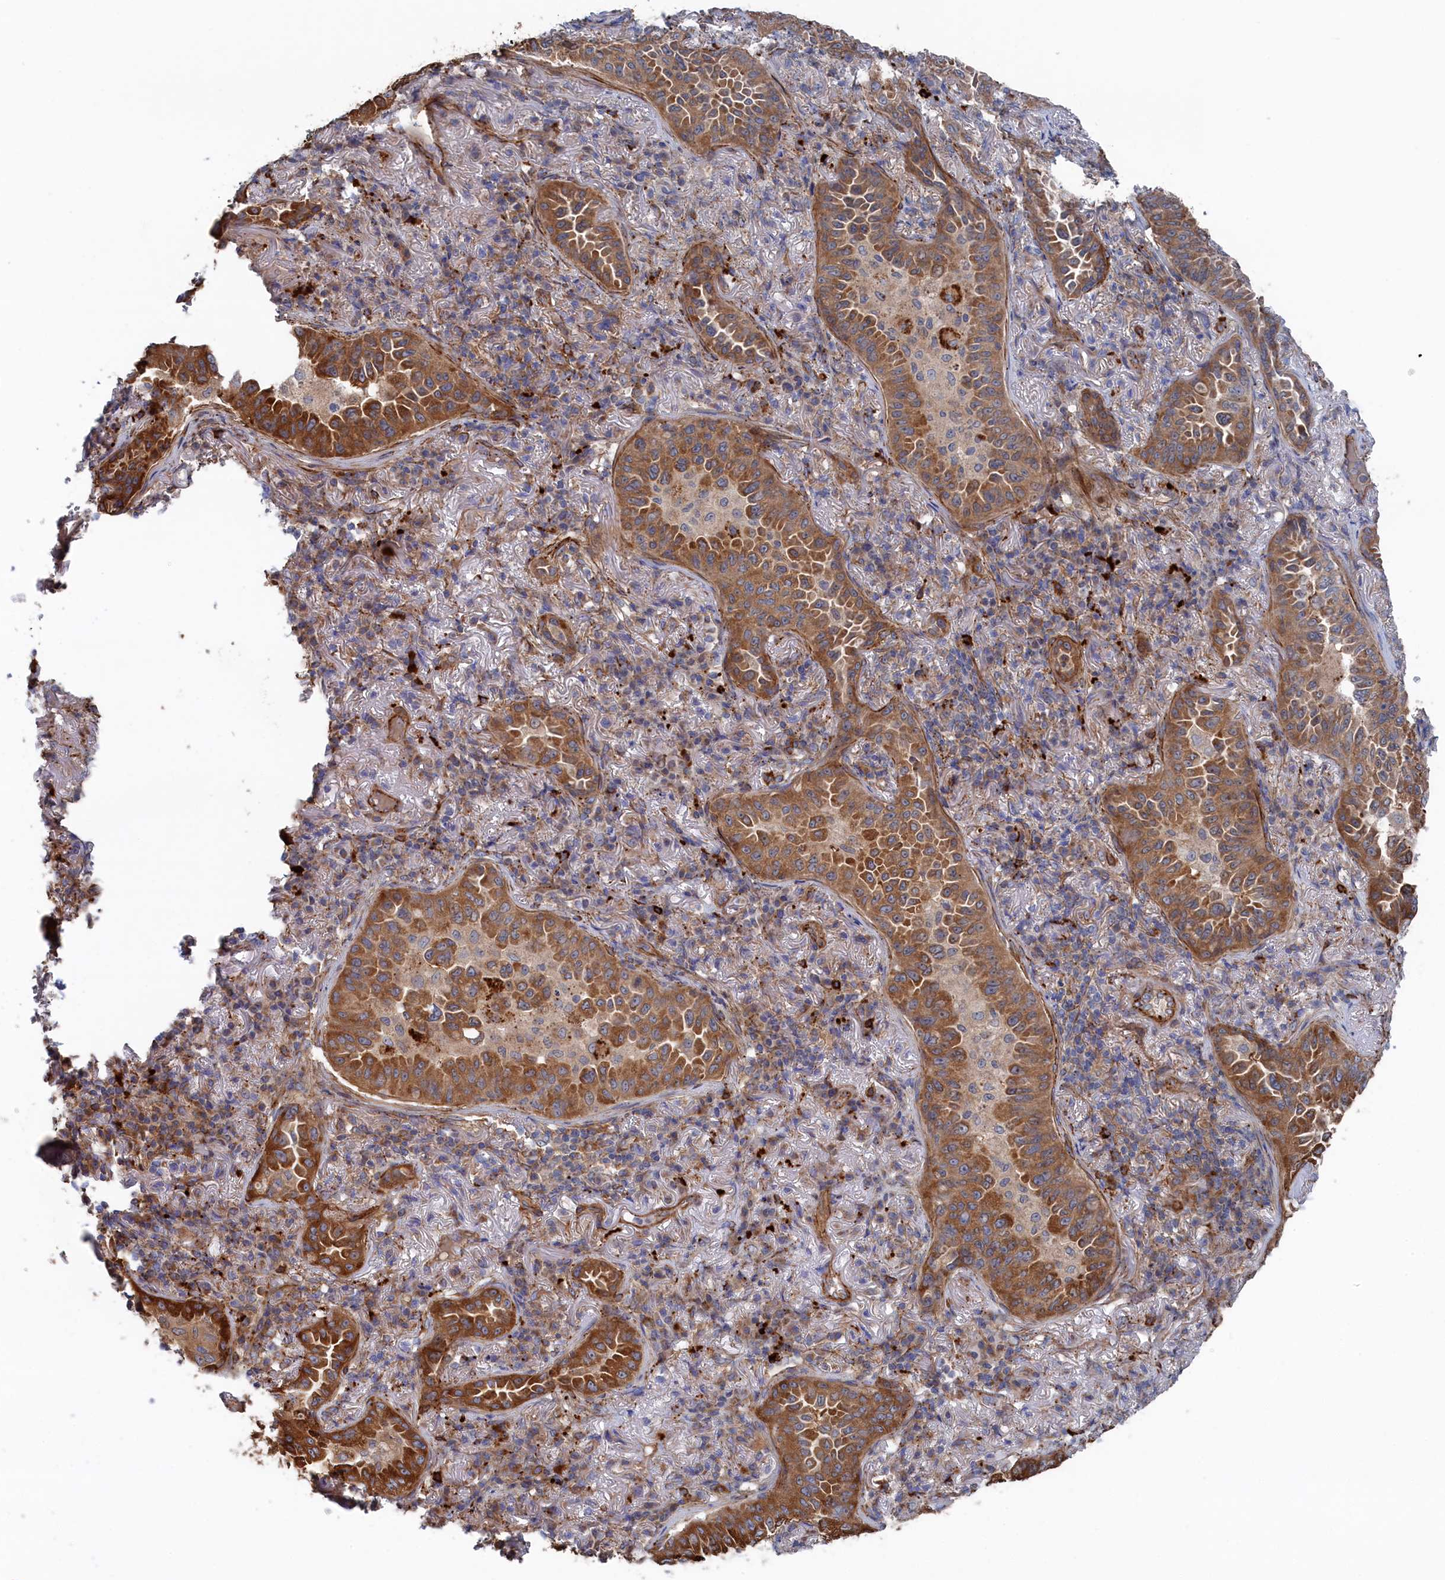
{"staining": {"intensity": "moderate", "quantity": ">75%", "location": "cytoplasmic/membranous"}, "tissue": "lung cancer", "cell_type": "Tumor cells", "image_type": "cancer", "snomed": [{"axis": "morphology", "description": "Adenocarcinoma, NOS"}, {"axis": "topography", "description": "Lung"}], "caption": "Lung cancer stained for a protein demonstrates moderate cytoplasmic/membranous positivity in tumor cells. The protein of interest is shown in brown color, while the nuclei are stained blue.", "gene": "FILIP1L", "patient": {"sex": "female", "age": 69}}